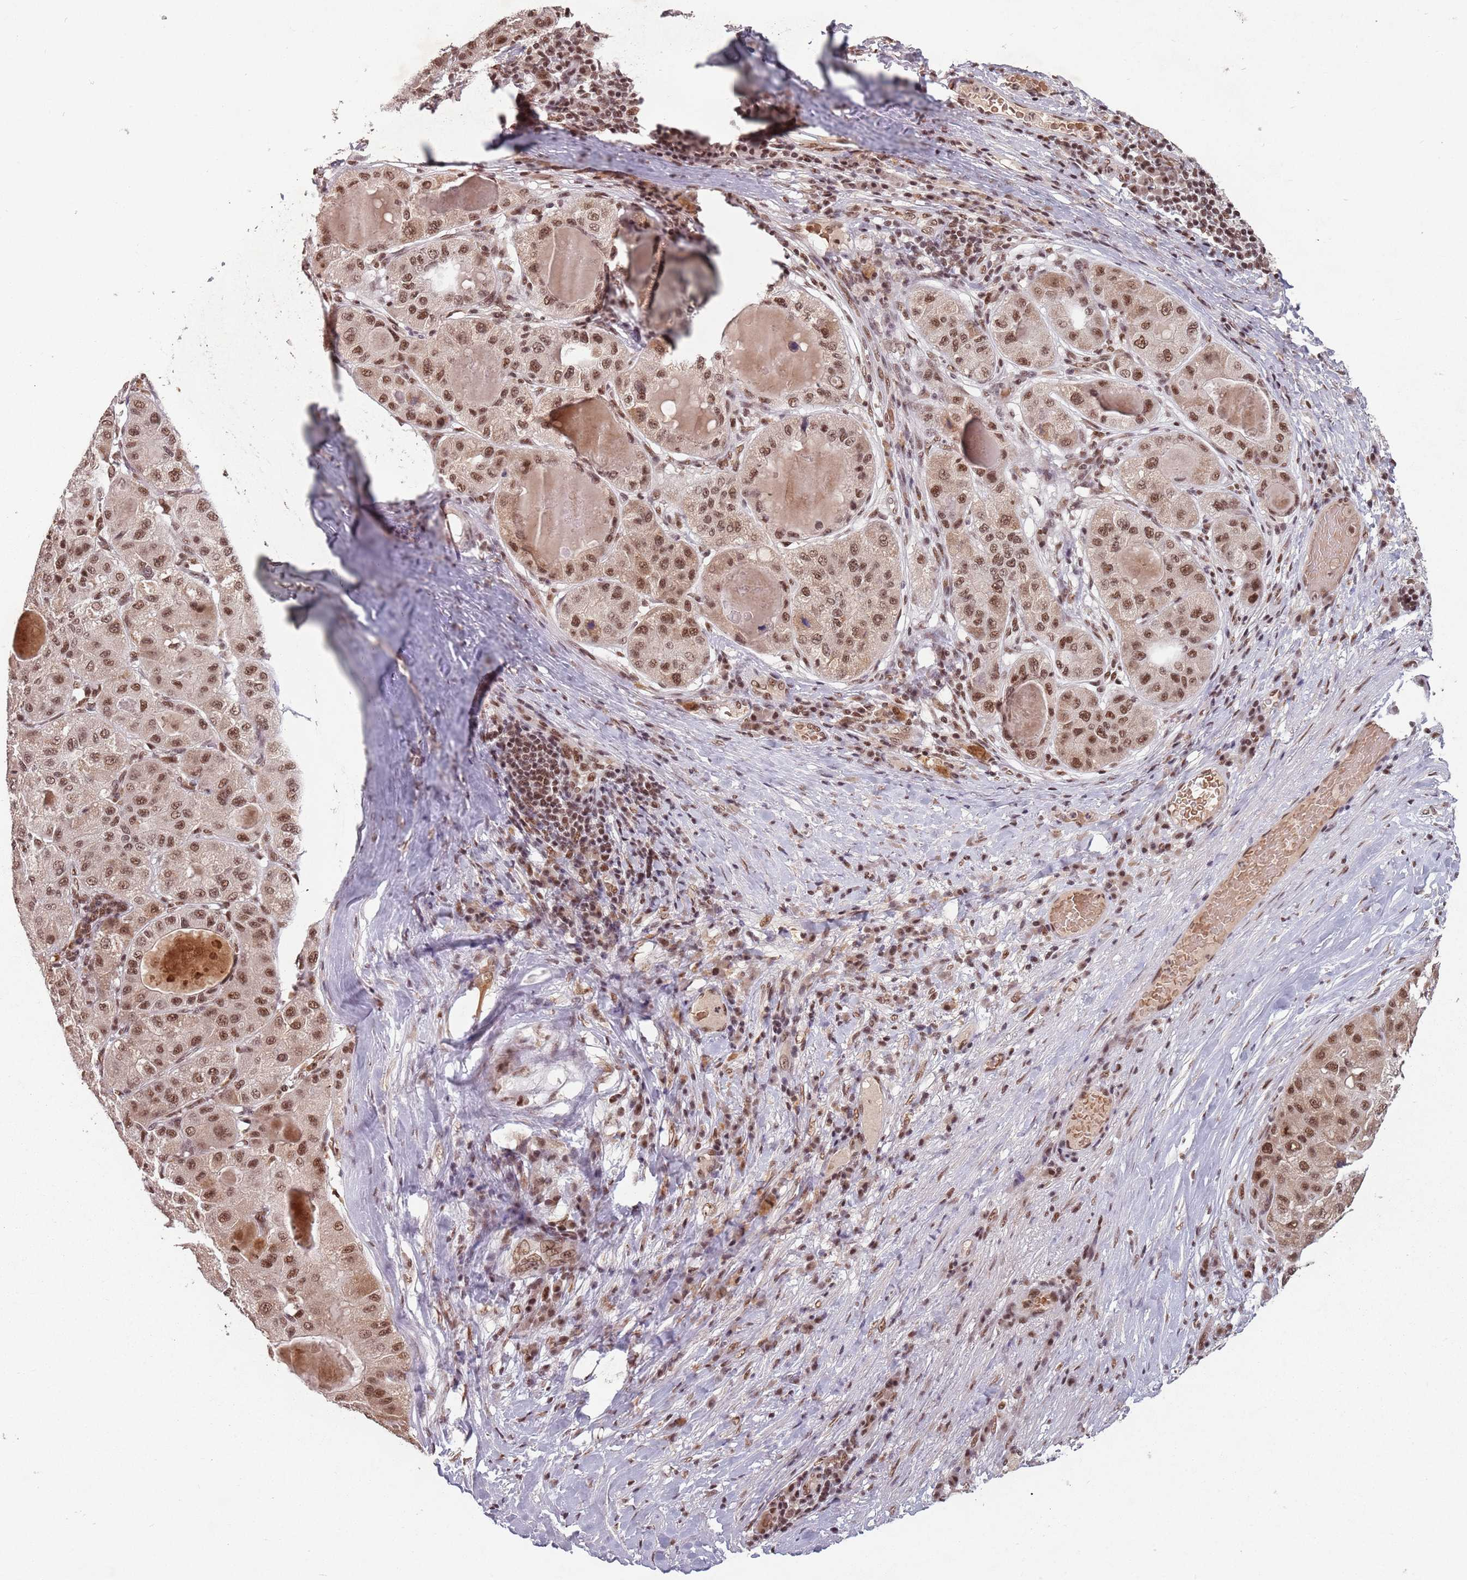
{"staining": {"intensity": "moderate", "quantity": ">75%", "location": "nuclear"}, "tissue": "liver cancer", "cell_type": "Tumor cells", "image_type": "cancer", "snomed": [{"axis": "morphology", "description": "Carcinoma, Hepatocellular, NOS"}, {"axis": "topography", "description": "Liver"}], "caption": "Protein expression analysis of human hepatocellular carcinoma (liver) reveals moderate nuclear expression in approximately >75% of tumor cells.", "gene": "NCBP1", "patient": {"sex": "male", "age": 80}}